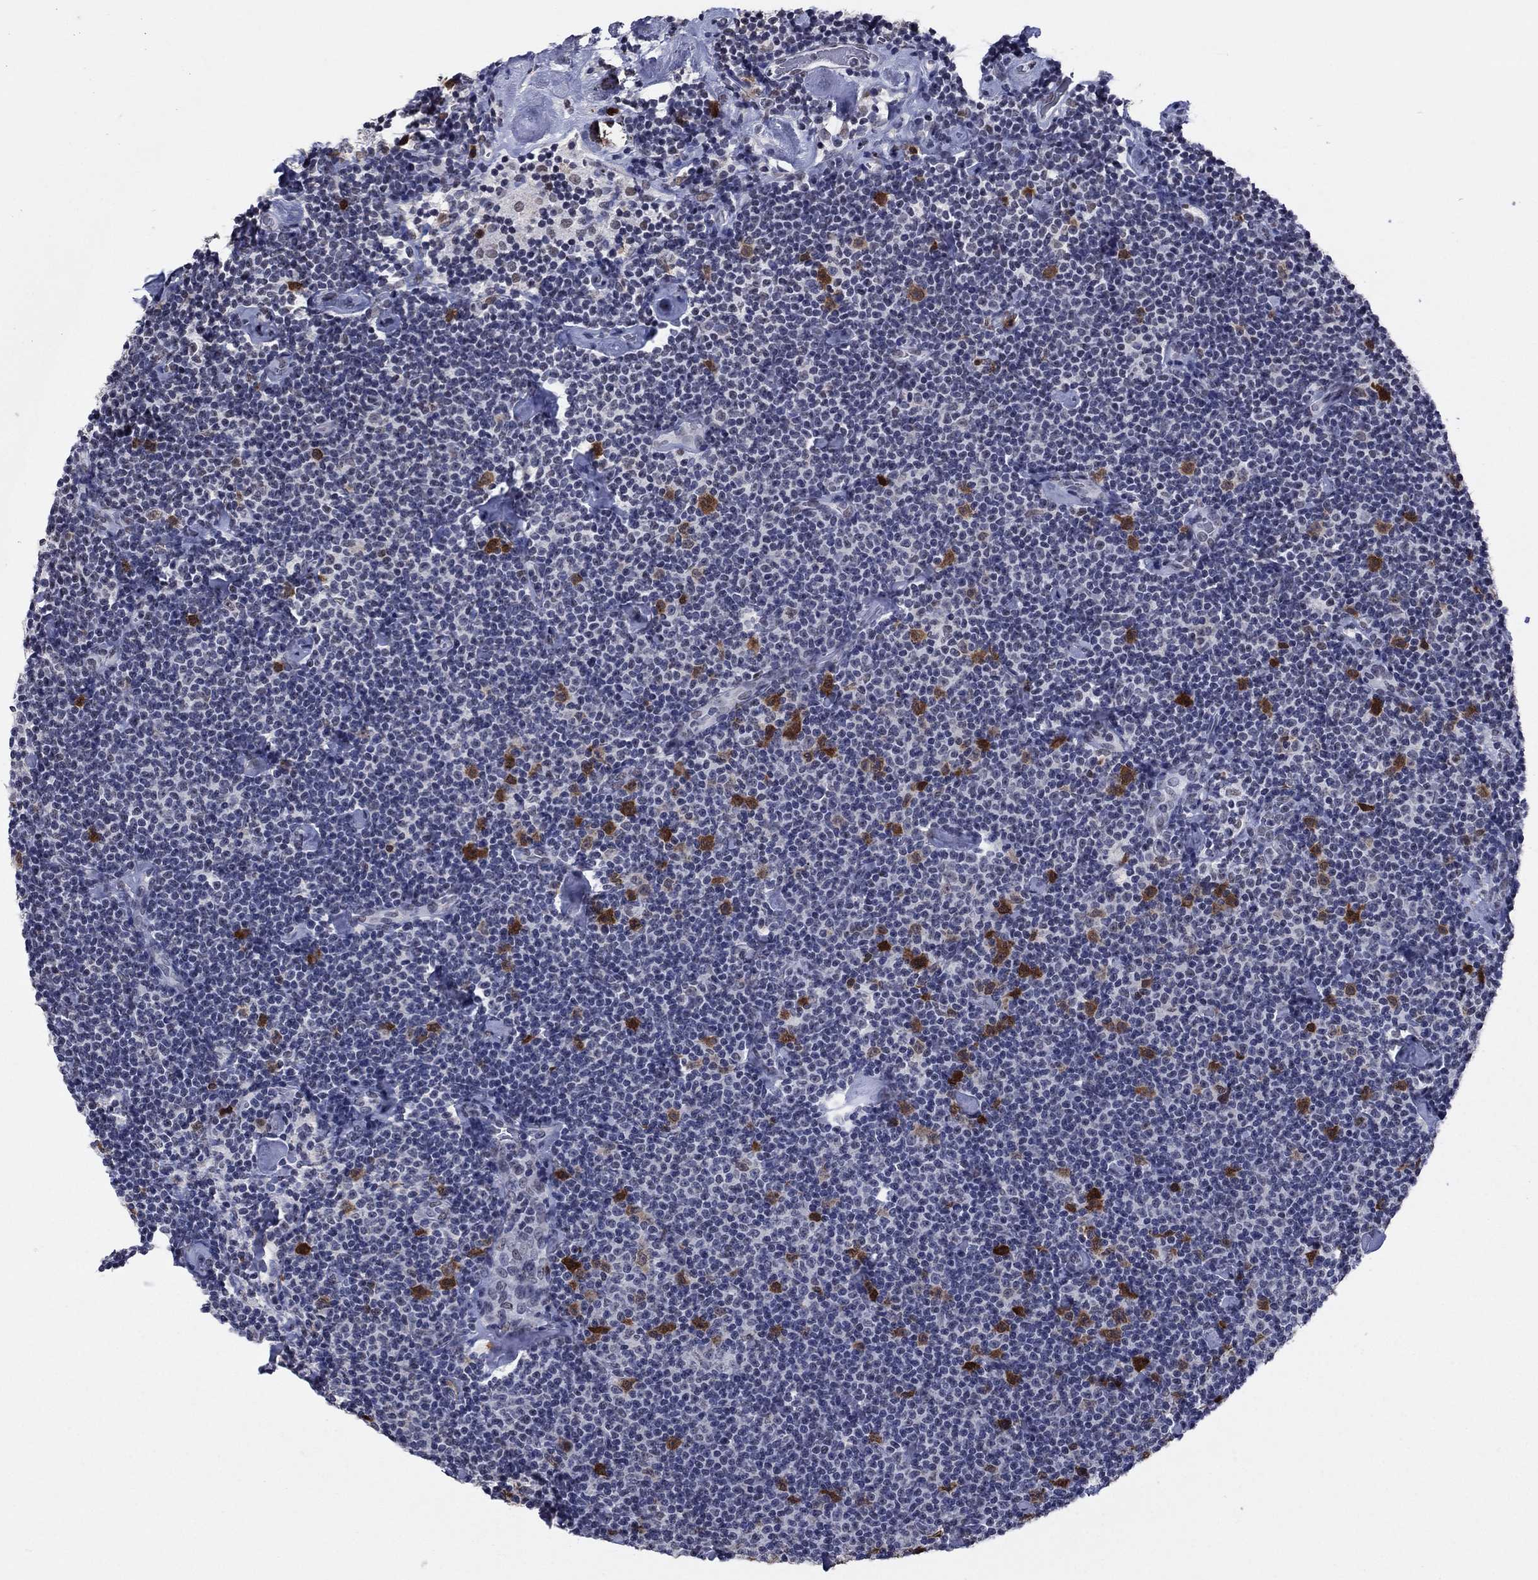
{"staining": {"intensity": "negative", "quantity": "none", "location": "none"}, "tissue": "lymphoma", "cell_type": "Tumor cells", "image_type": "cancer", "snomed": [{"axis": "morphology", "description": "Malignant lymphoma, non-Hodgkin's type, Low grade"}, {"axis": "topography", "description": "Lymph node"}], "caption": "Immunohistochemical staining of human malignant lymphoma, non-Hodgkin's type (low-grade) demonstrates no significant staining in tumor cells.", "gene": "TYMS", "patient": {"sex": "male", "age": 81}}